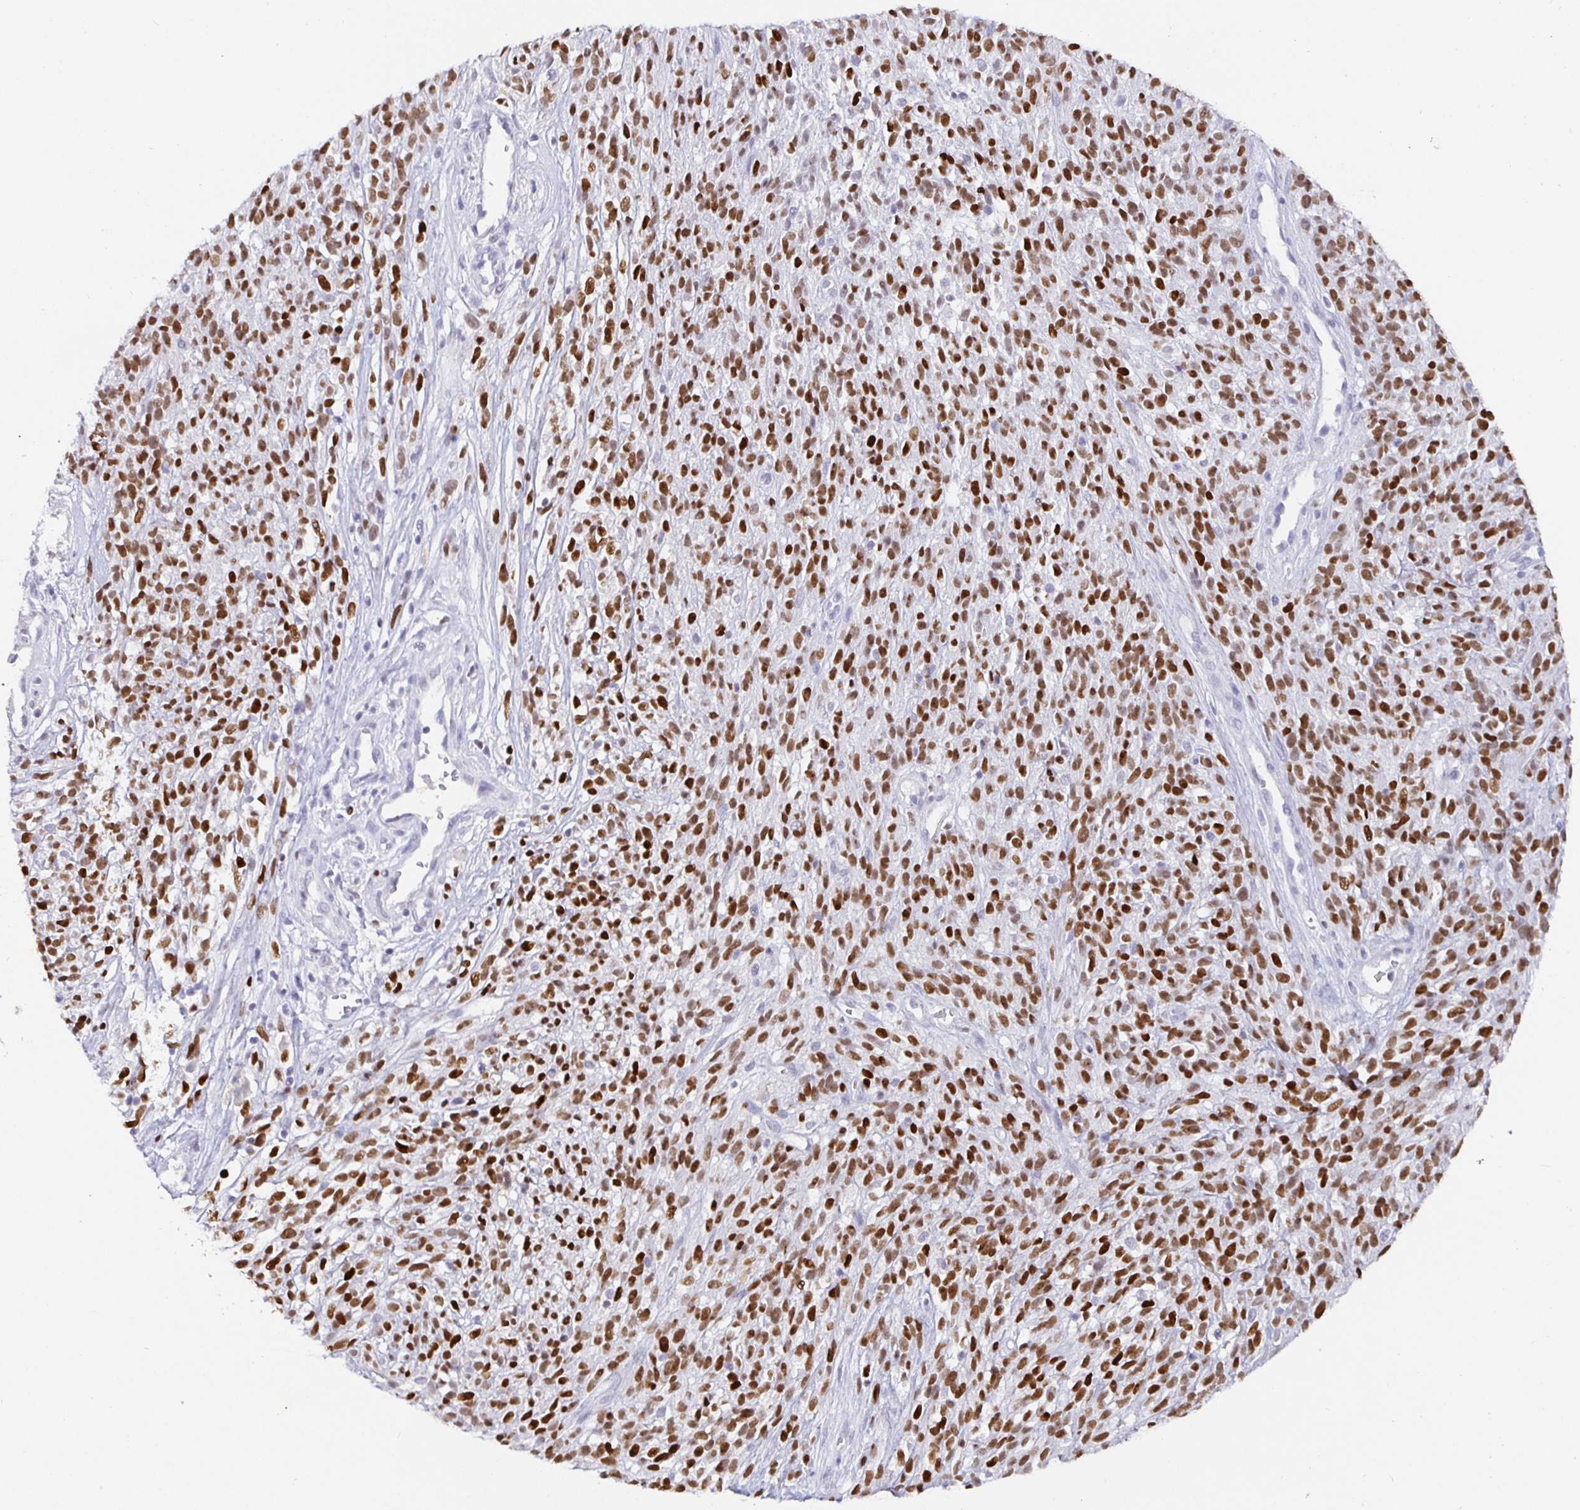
{"staining": {"intensity": "strong", "quantity": ">75%", "location": "nuclear"}, "tissue": "melanoma", "cell_type": "Tumor cells", "image_type": "cancer", "snomed": [{"axis": "morphology", "description": "Malignant melanoma, NOS"}, {"axis": "topography", "description": "Skin"}, {"axis": "topography", "description": "Skin of trunk"}], "caption": "Immunohistochemical staining of malignant melanoma reveals high levels of strong nuclear staining in approximately >75% of tumor cells. (DAB (3,3'-diaminobenzidine) IHC, brown staining for protein, blue staining for nuclei).", "gene": "SATB1", "patient": {"sex": "male", "age": 74}}